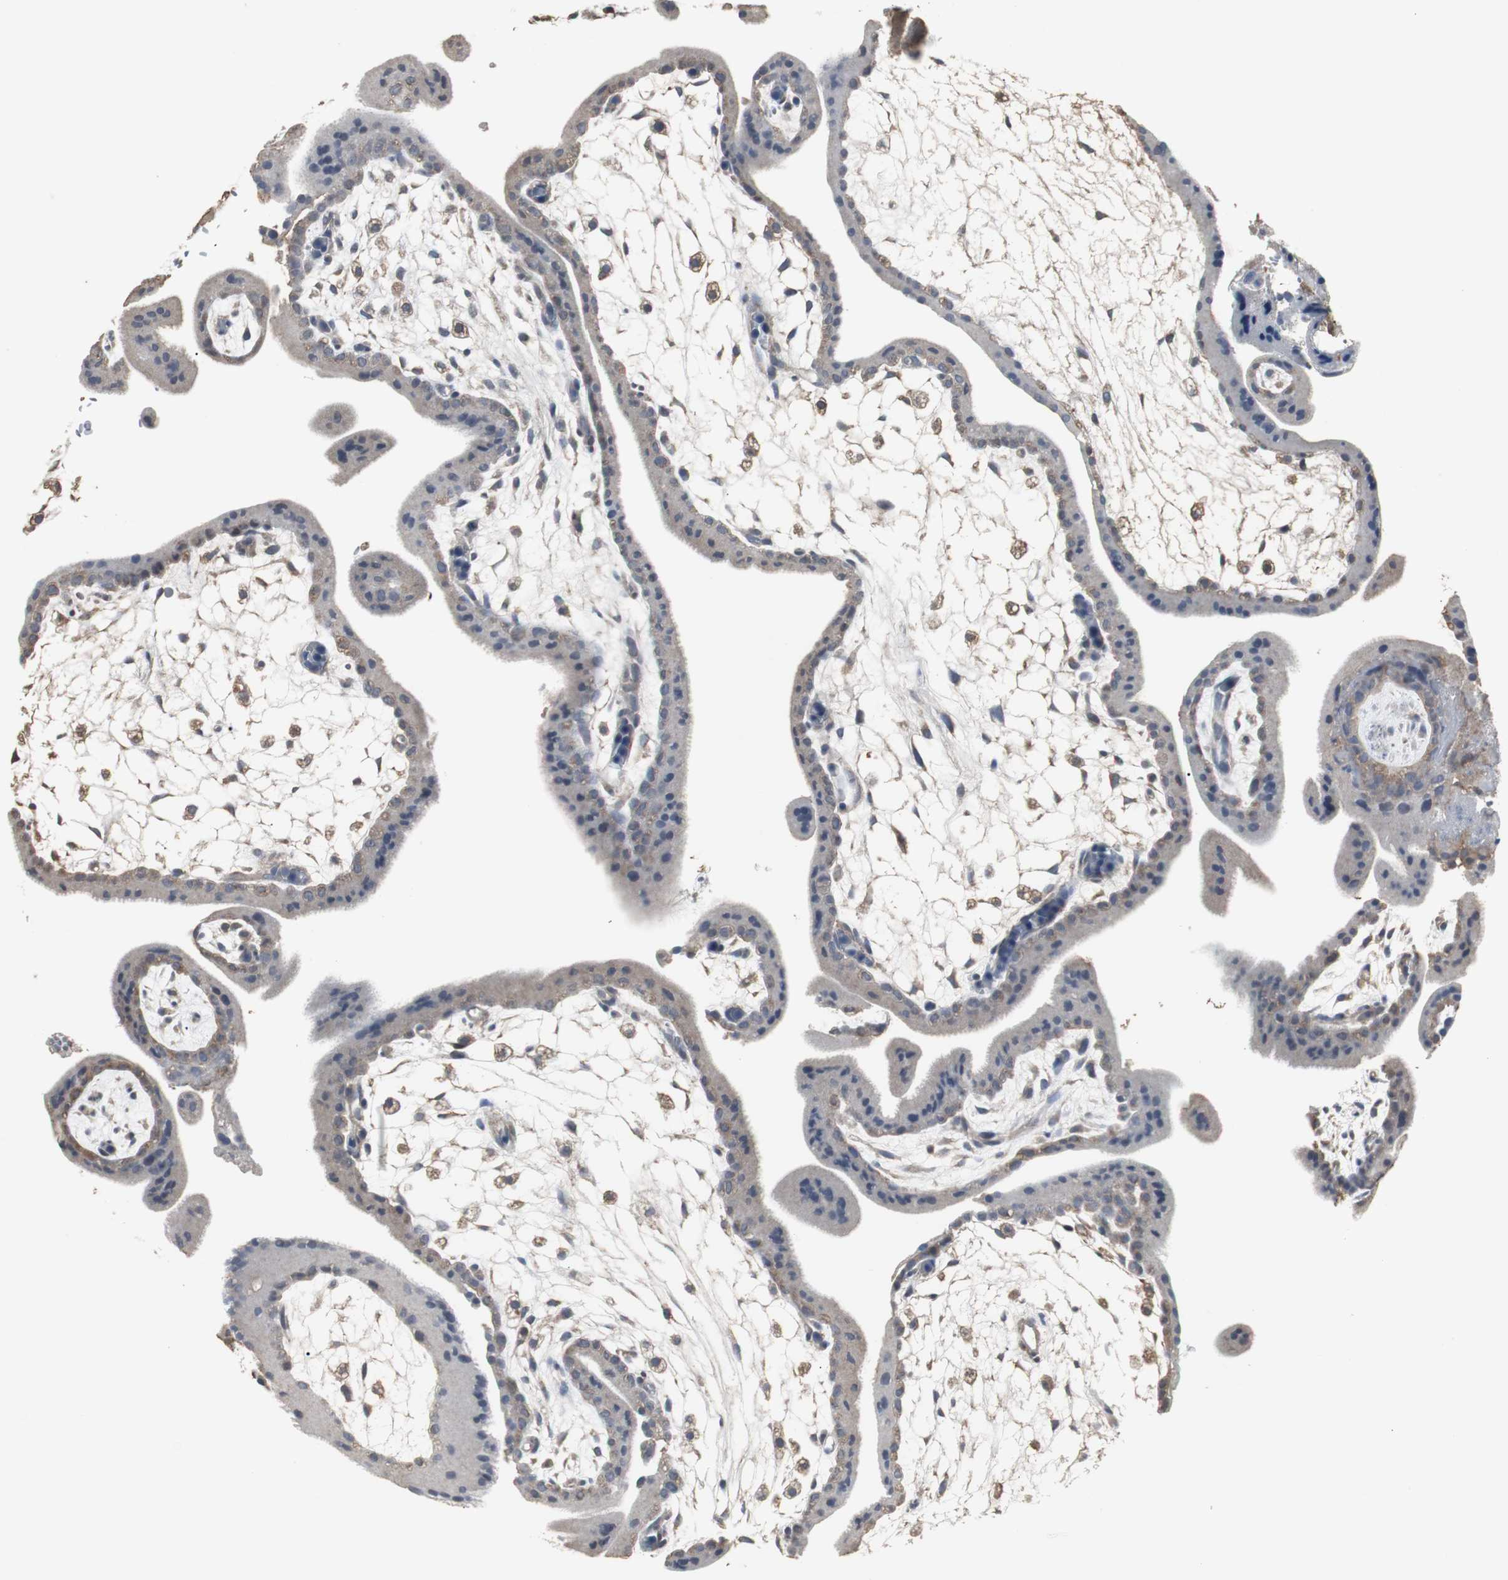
{"staining": {"intensity": "weak", "quantity": "25%-75%", "location": "cytoplasmic/membranous"}, "tissue": "placenta", "cell_type": "Decidual cells", "image_type": "normal", "snomed": [{"axis": "morphology", "description": "Normal tissue, NOS"}, {"axis": "topography", "description": "Placenta"}], "caption": "Weak cytoplasmic/membranous positivity is appreciated in about 25%-75% of decidual cells in normal placenta. (brown staining indicates protein expression, while blue staining denotes nuclei).", "gene": "HPRT1", "patient": {"sex": "female", "age": 35}}